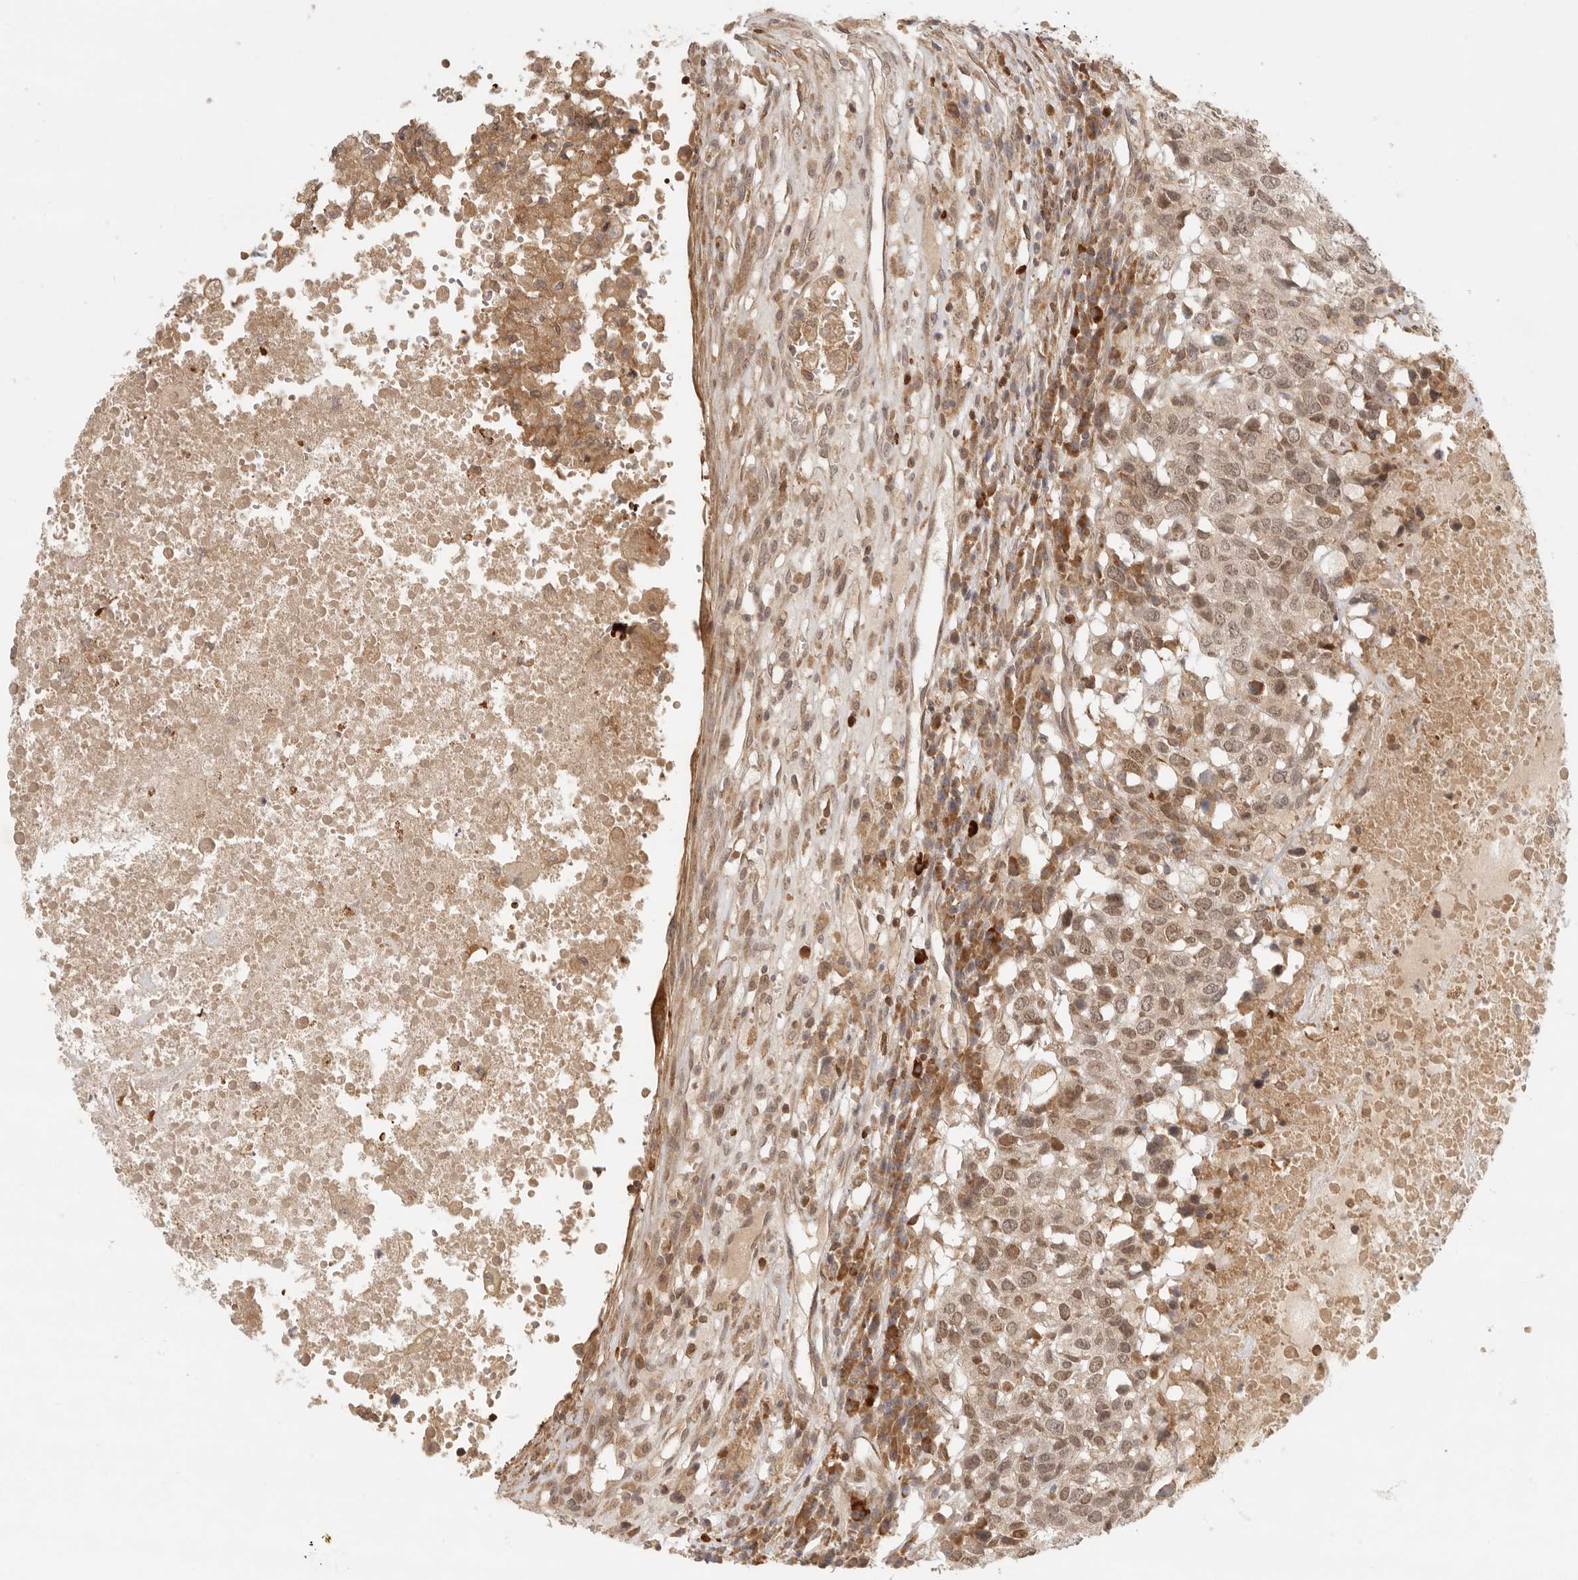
{"staining": {"intensity": "moderate", "quantity": ">75%", "location": "nuclear"}, "tissue": "head and neck cancer", "cell_type": "Tumor cells", "image_type": "cancer", "snomed": [{"axis": "morphology", "description": "Squamous cell carcinoma, NOS"}, {"axis": "topography", "description": "Head-Neck"}], "caption": "This histopathology image demonstrates immunohistochemistry (IHC) staining of human head and neck cancer, with medium moderate nuclear positivity in about >75% of tumor cells.", "gene": "AHDC1", "patient": {"sex": "male", "age": 66}}